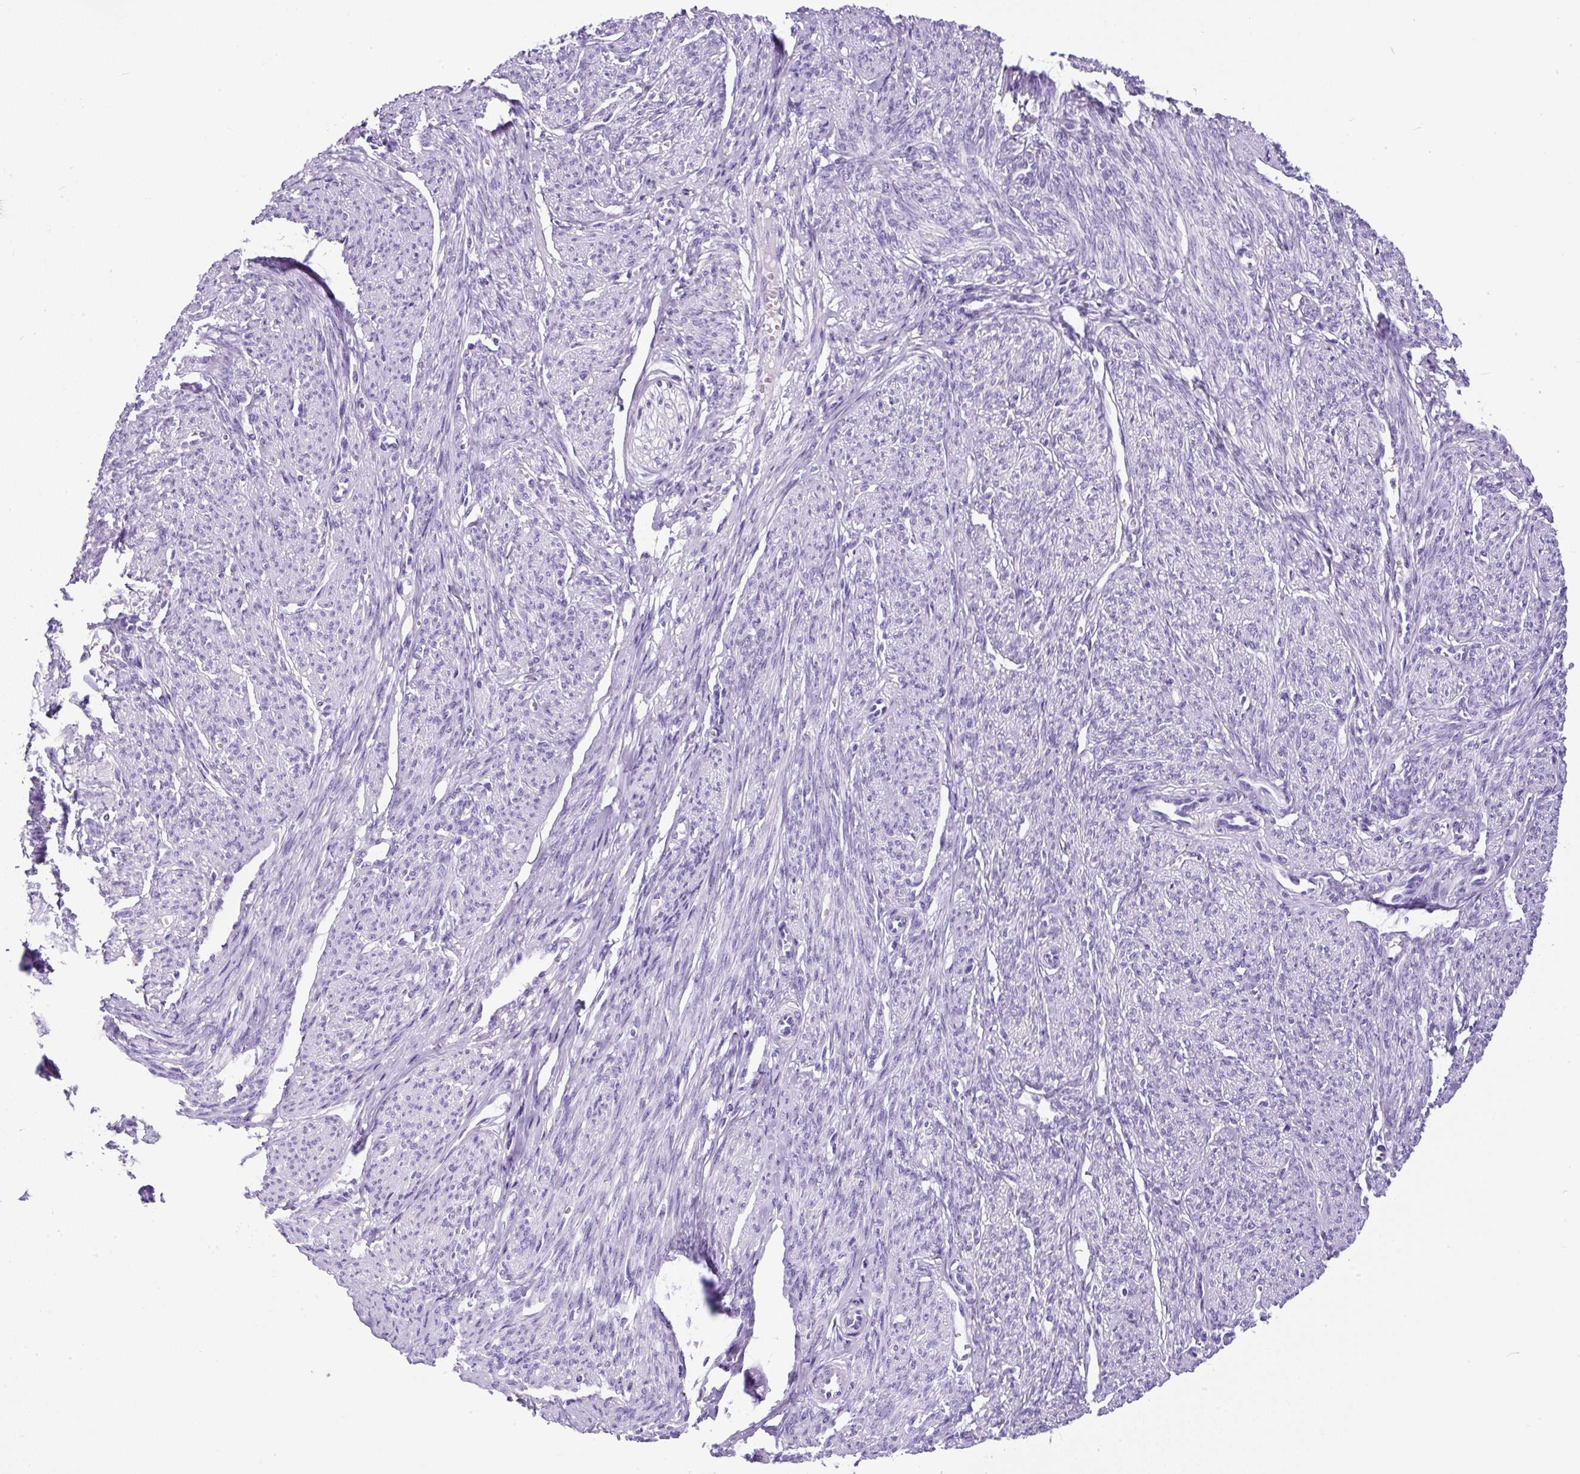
{"staining": {"intensity": "negative", "quantity": "none", "location": "none"}, "tissue": "smooth muscle", "cell_type": "Smooth muscle cells", "image_type": "normal", "snomed": [{"axis": "morphology", "description": "Normal tissue, NOS"}, {"axis": "topography", "description": "Smooth muscle"}], "caption": "Photomicrograph shows no significant protein positivity in smooth muscle cells of benign smooth muscle. Brightfield microscopy of immunohistochemistry stained with DAB (3,3'-diaminobenzidine) (brown) and hematoxylin (blue), captured at high magnification.", "gene": "CEL", "patient": {"sex": "female", "age": 65}}